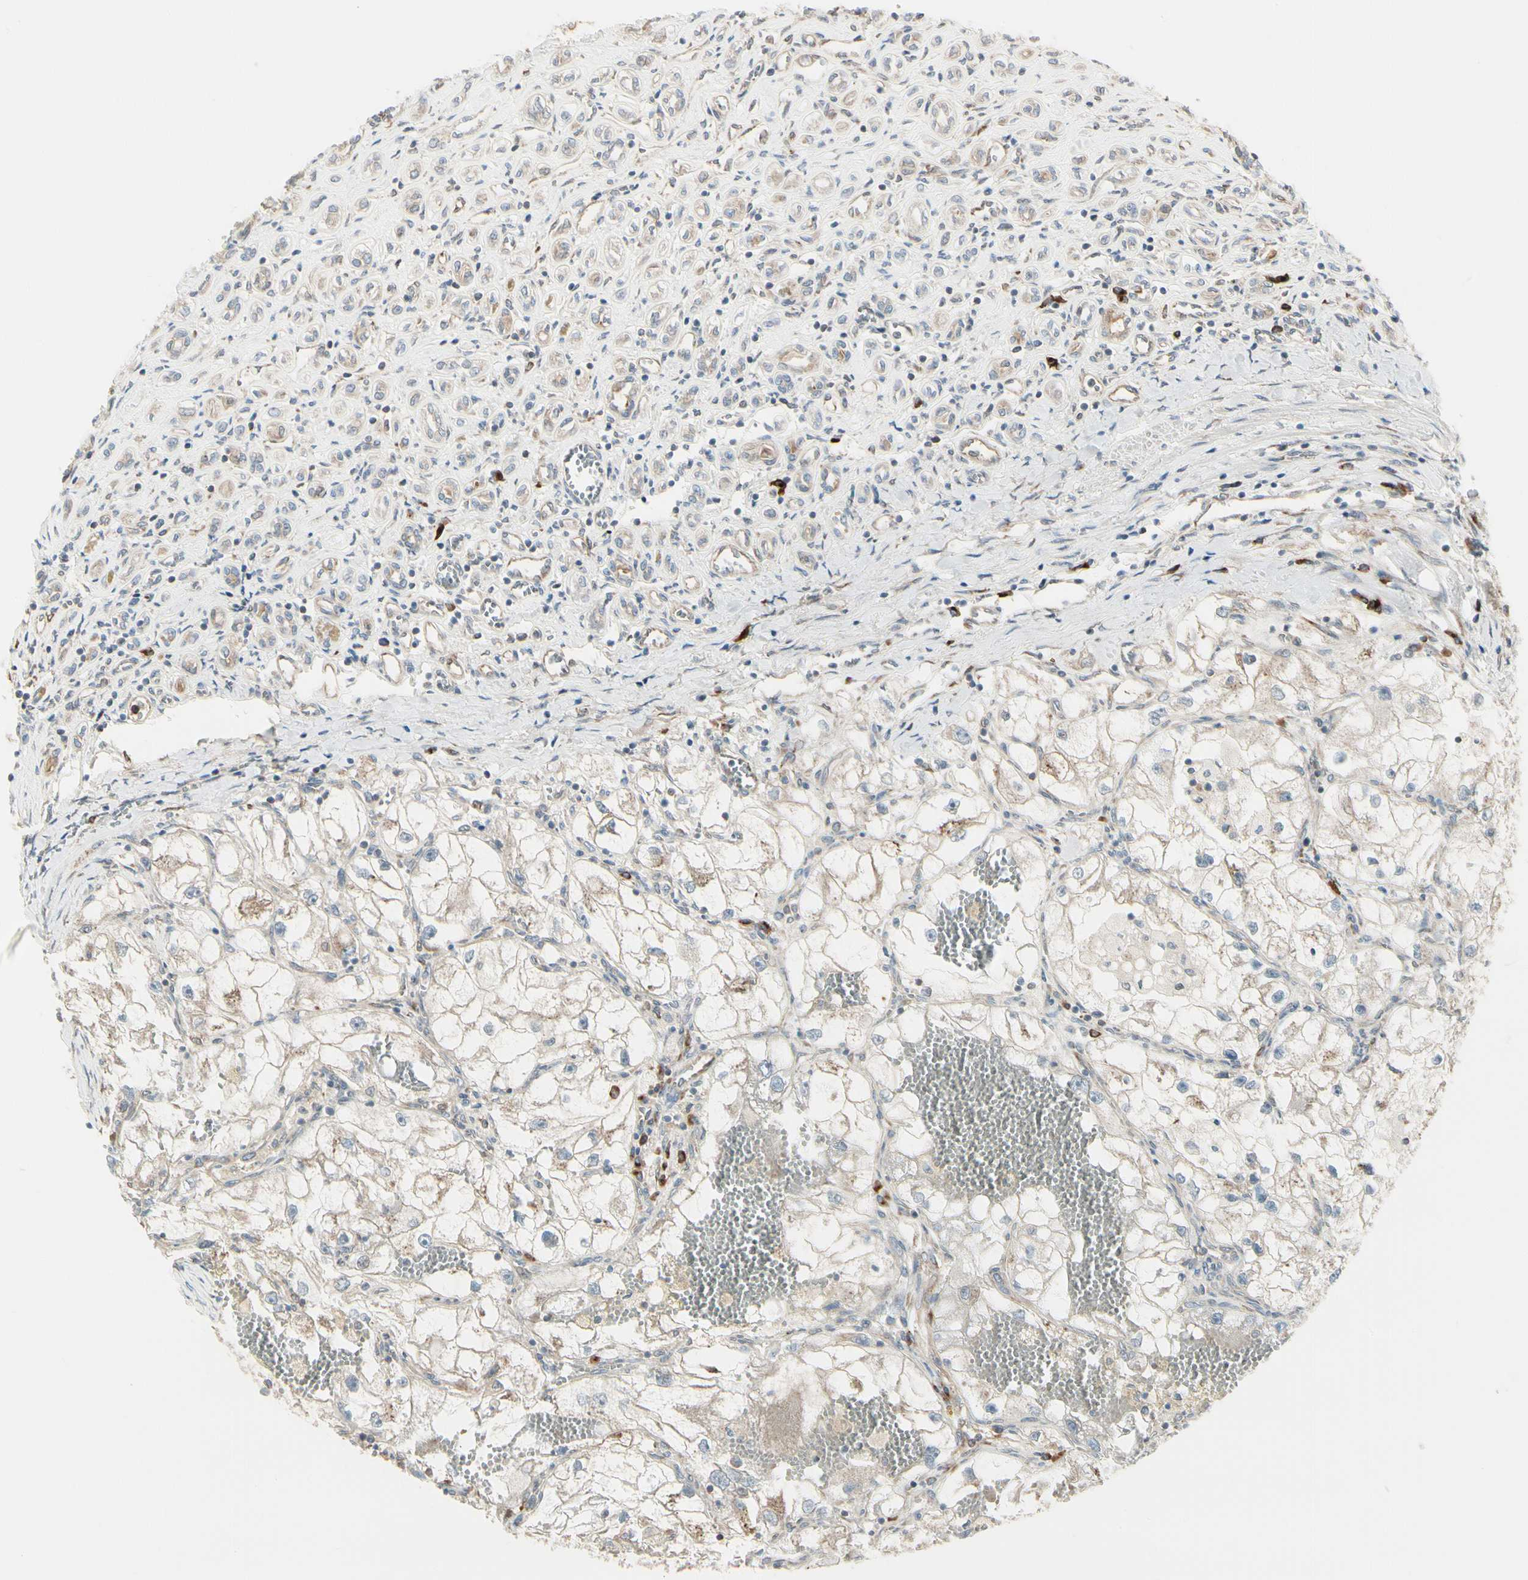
{"staining": {"intensity": "weak", "quantity": "25%-75%", "location": "cytoplasmic/membranous"}, "tissue": "renal cancer", "cell_type": "Tumor cells", "image_type": "cancer", "snomed": [{"axis": "morphology", "description": "Adenocarcinoma, NOS"}, {"axis": "topography", "description": "Kidney"}], "caption": "A photomicrograph of renal adenocarcinoma stained for a protein exhibits weak cytoplasmic/membranous brown staining in tumor cells.", "gene": "NUCB2", "patient": {"sex": "female", "age": 70}}